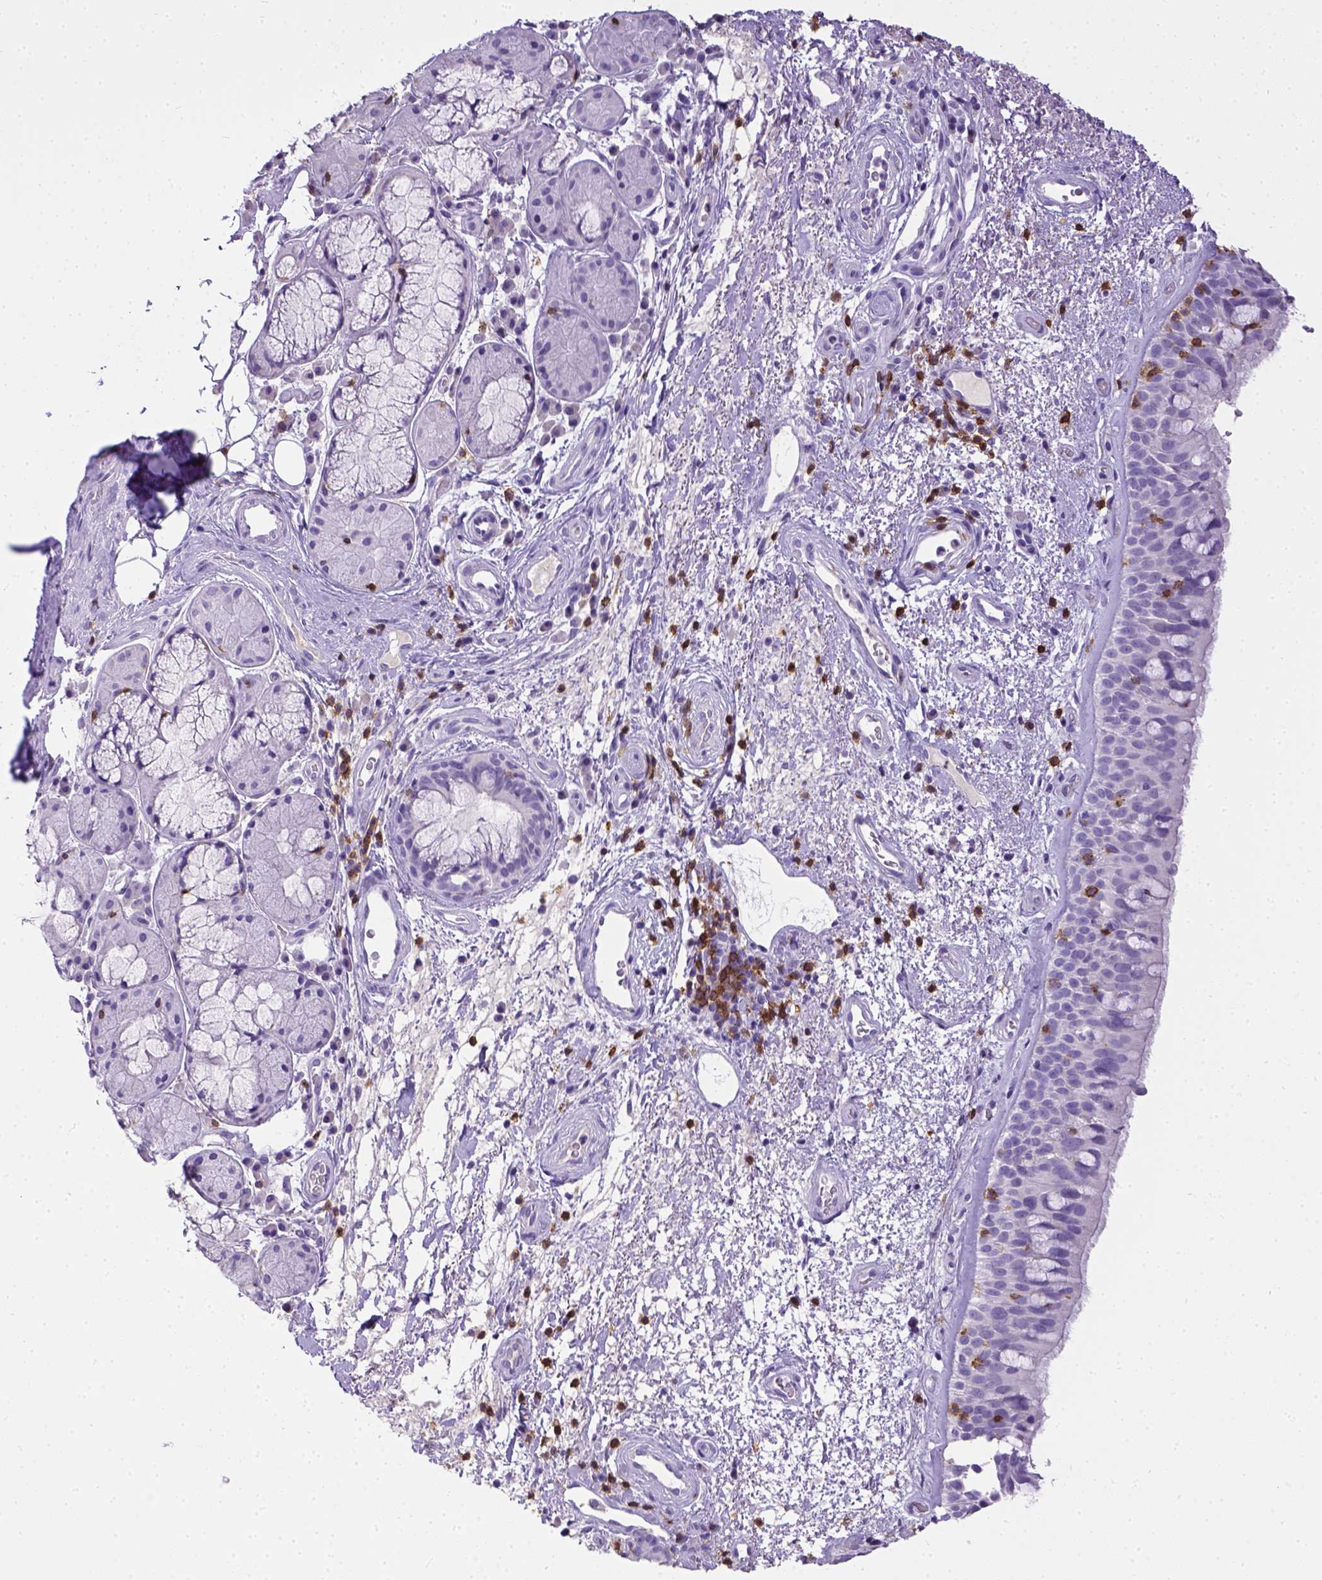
{"staining": {"intensity": "negative", "quantity": "none", "location": "none"}, "tissue": "bronchus", "cell_type": "Respiratory epithelial cells", "image_type": "normal", "snomed": [{"axis": "morphology", "description": "Normal tissue, NOS"}, {"axis": "topography", "description": "Bronchus"}], "caption": "High power microscopy image of an immunohistochemistry (IHC) histopathology image of normal bronchus, revealing no significant expression in respiratory epithelial cells. The staining is performed using DAB (3,3'-diaminobenzidine) brown chromogen with nuclei counter-stained in using hematoxylin.", "gene": "CD3E", "patient": {"sex": "male", "age": 48}}